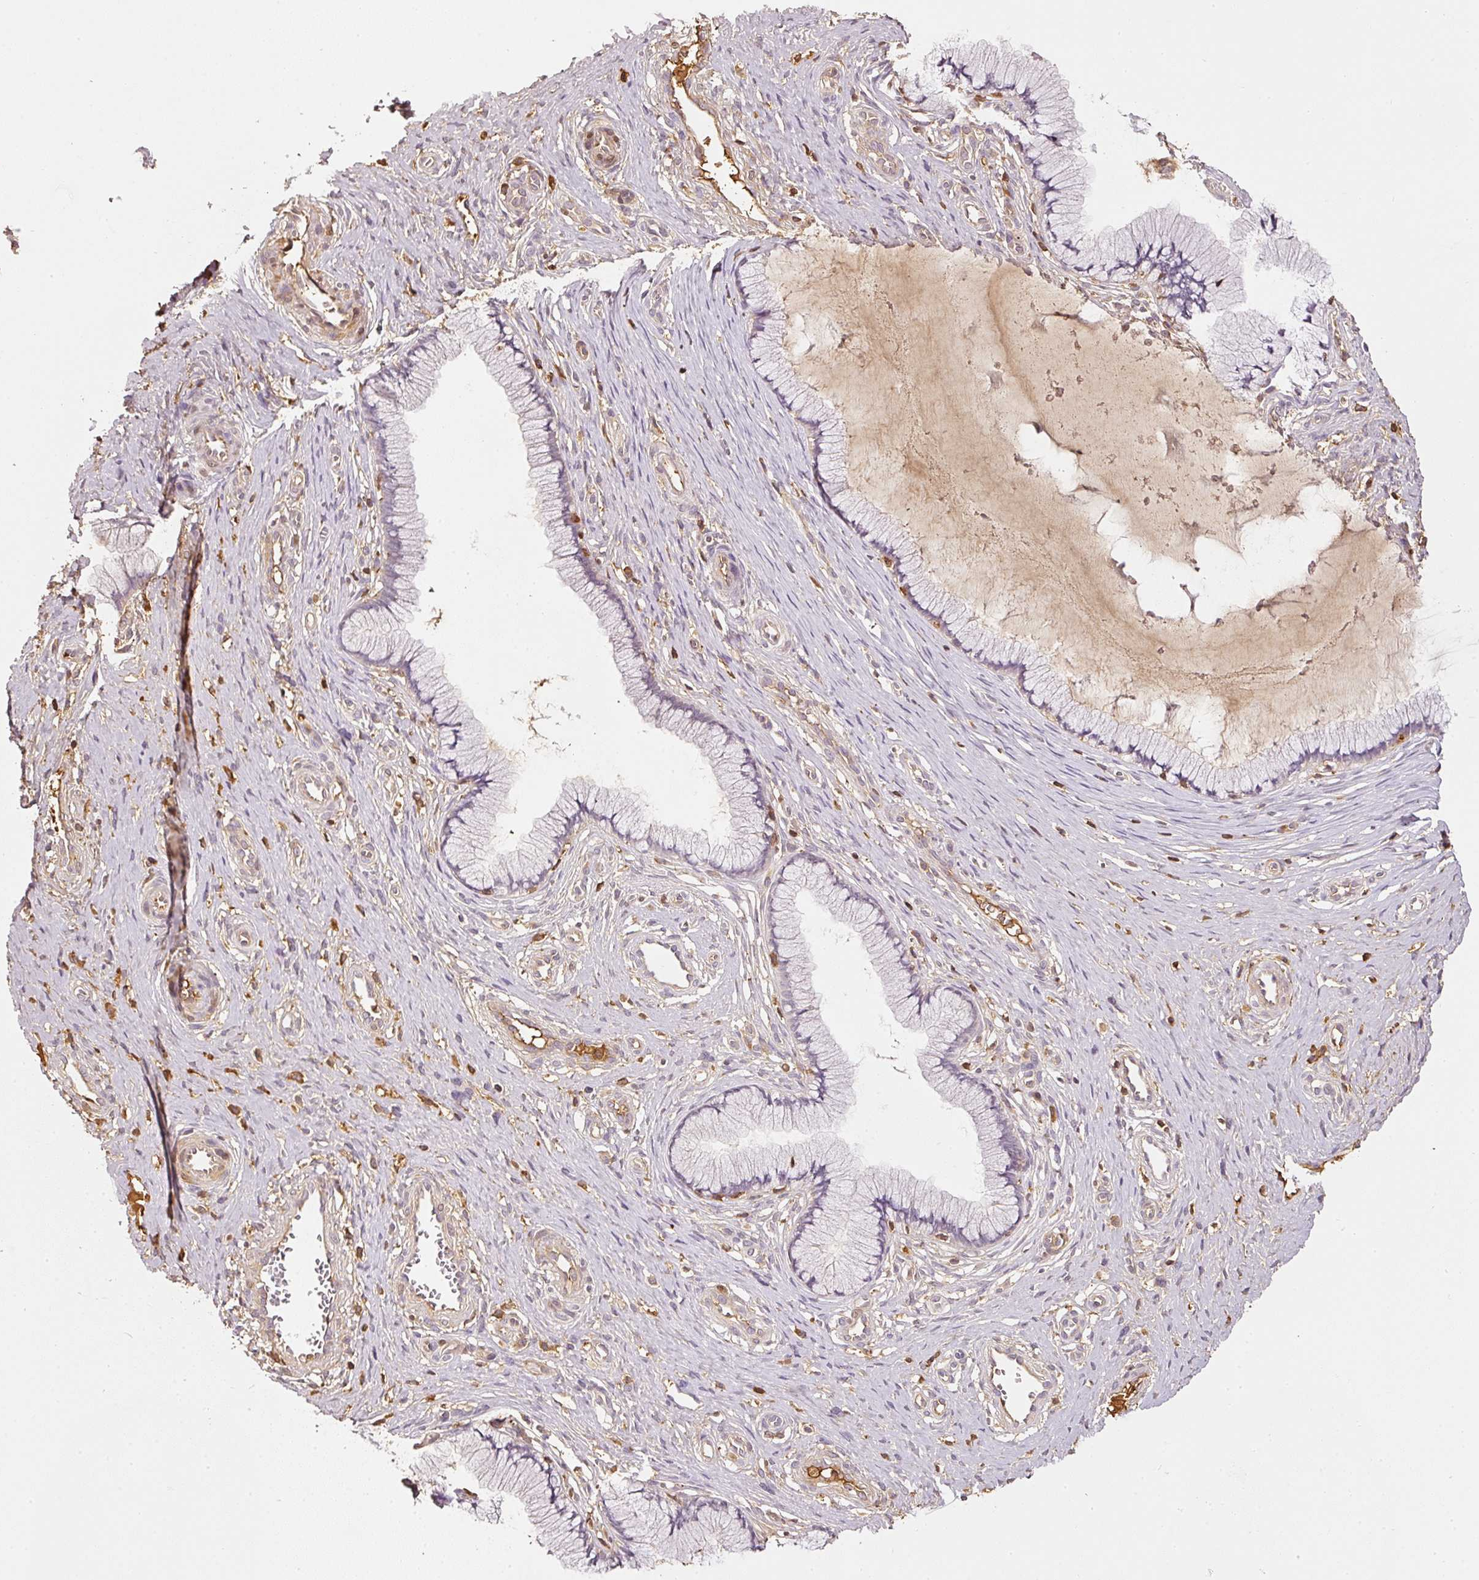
{"staining": {"intensity": "moderate", "quantity": "25%-75%", "location": "cytoplasmic/membranous"}, "tissue": "cervix", "cell_type": "Glandular cells", "image_type": "normal", "snomed": [{"axis": "morphology", "description": "Normal tissue, NOS"}, {"axis": "topography", "description": "Cervix"}], "caption": "Moderate cytoplasmic/membranous expression for a protein is seen in approximately 25%-75% of glandular cells of normal cervix using IHC.", "gene": "EVL", "patient": {"sex": "female", "age": 36}}